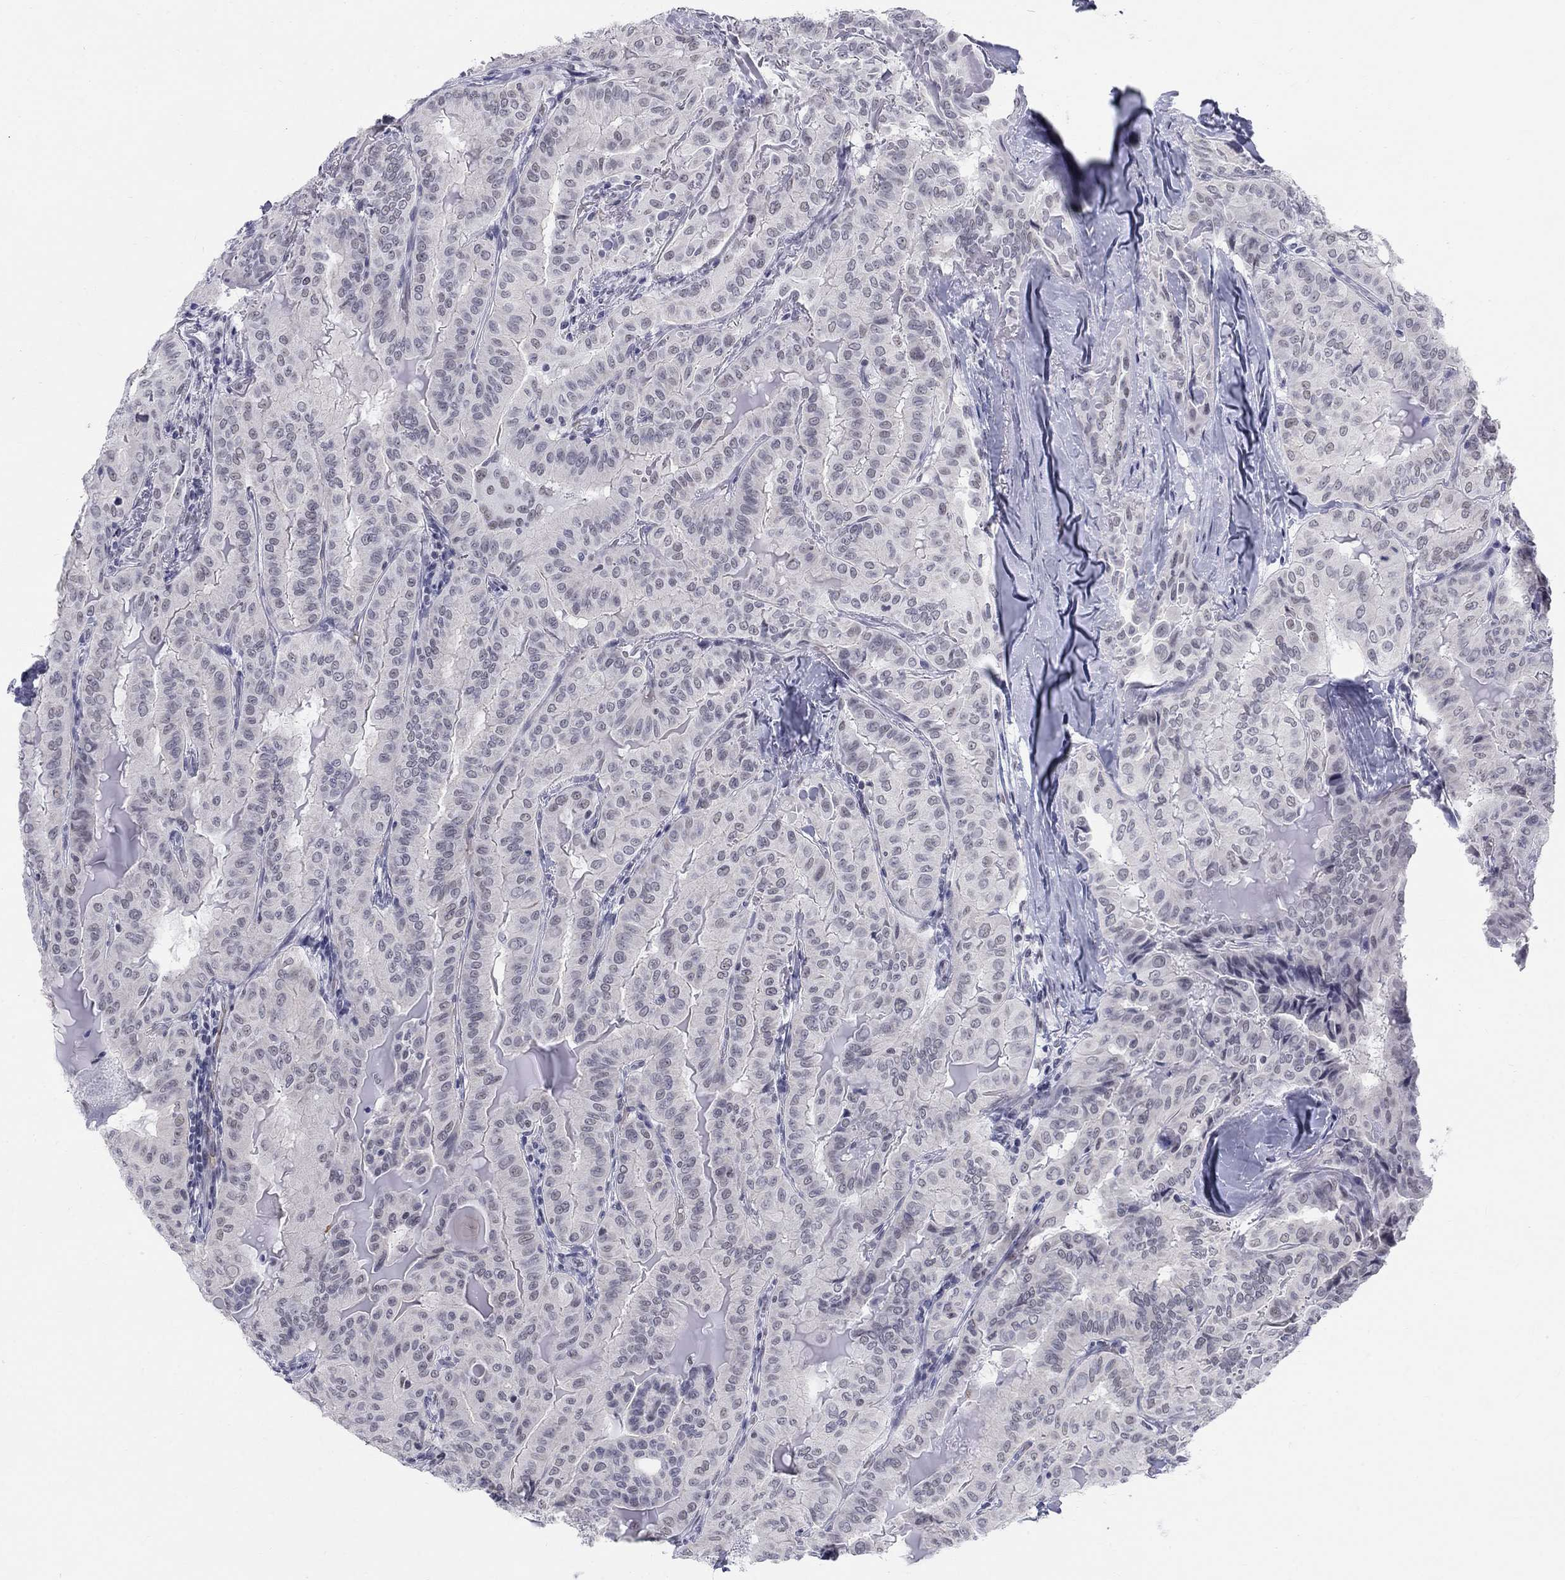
{"staining": {"intensity": "negative", "quantity": "none", "location": "none"}, "tissue": "thyroid cancer", "cell_type": "Tumor cells", "image_type": "cancer", "snomed": [{"axis": "morphology", "description": "Papillary adenocarcinoma, NOS"}, {"axis": "topography", "description": "Thyroid gland"}], "caption": "DAB immunohistochemical staining of papillary adenocarcinoma (thyroid) demonstrates no significant expression in tumor cells.", "gene": "DMTN", "patient": {"sex": "female", "age": 68}}